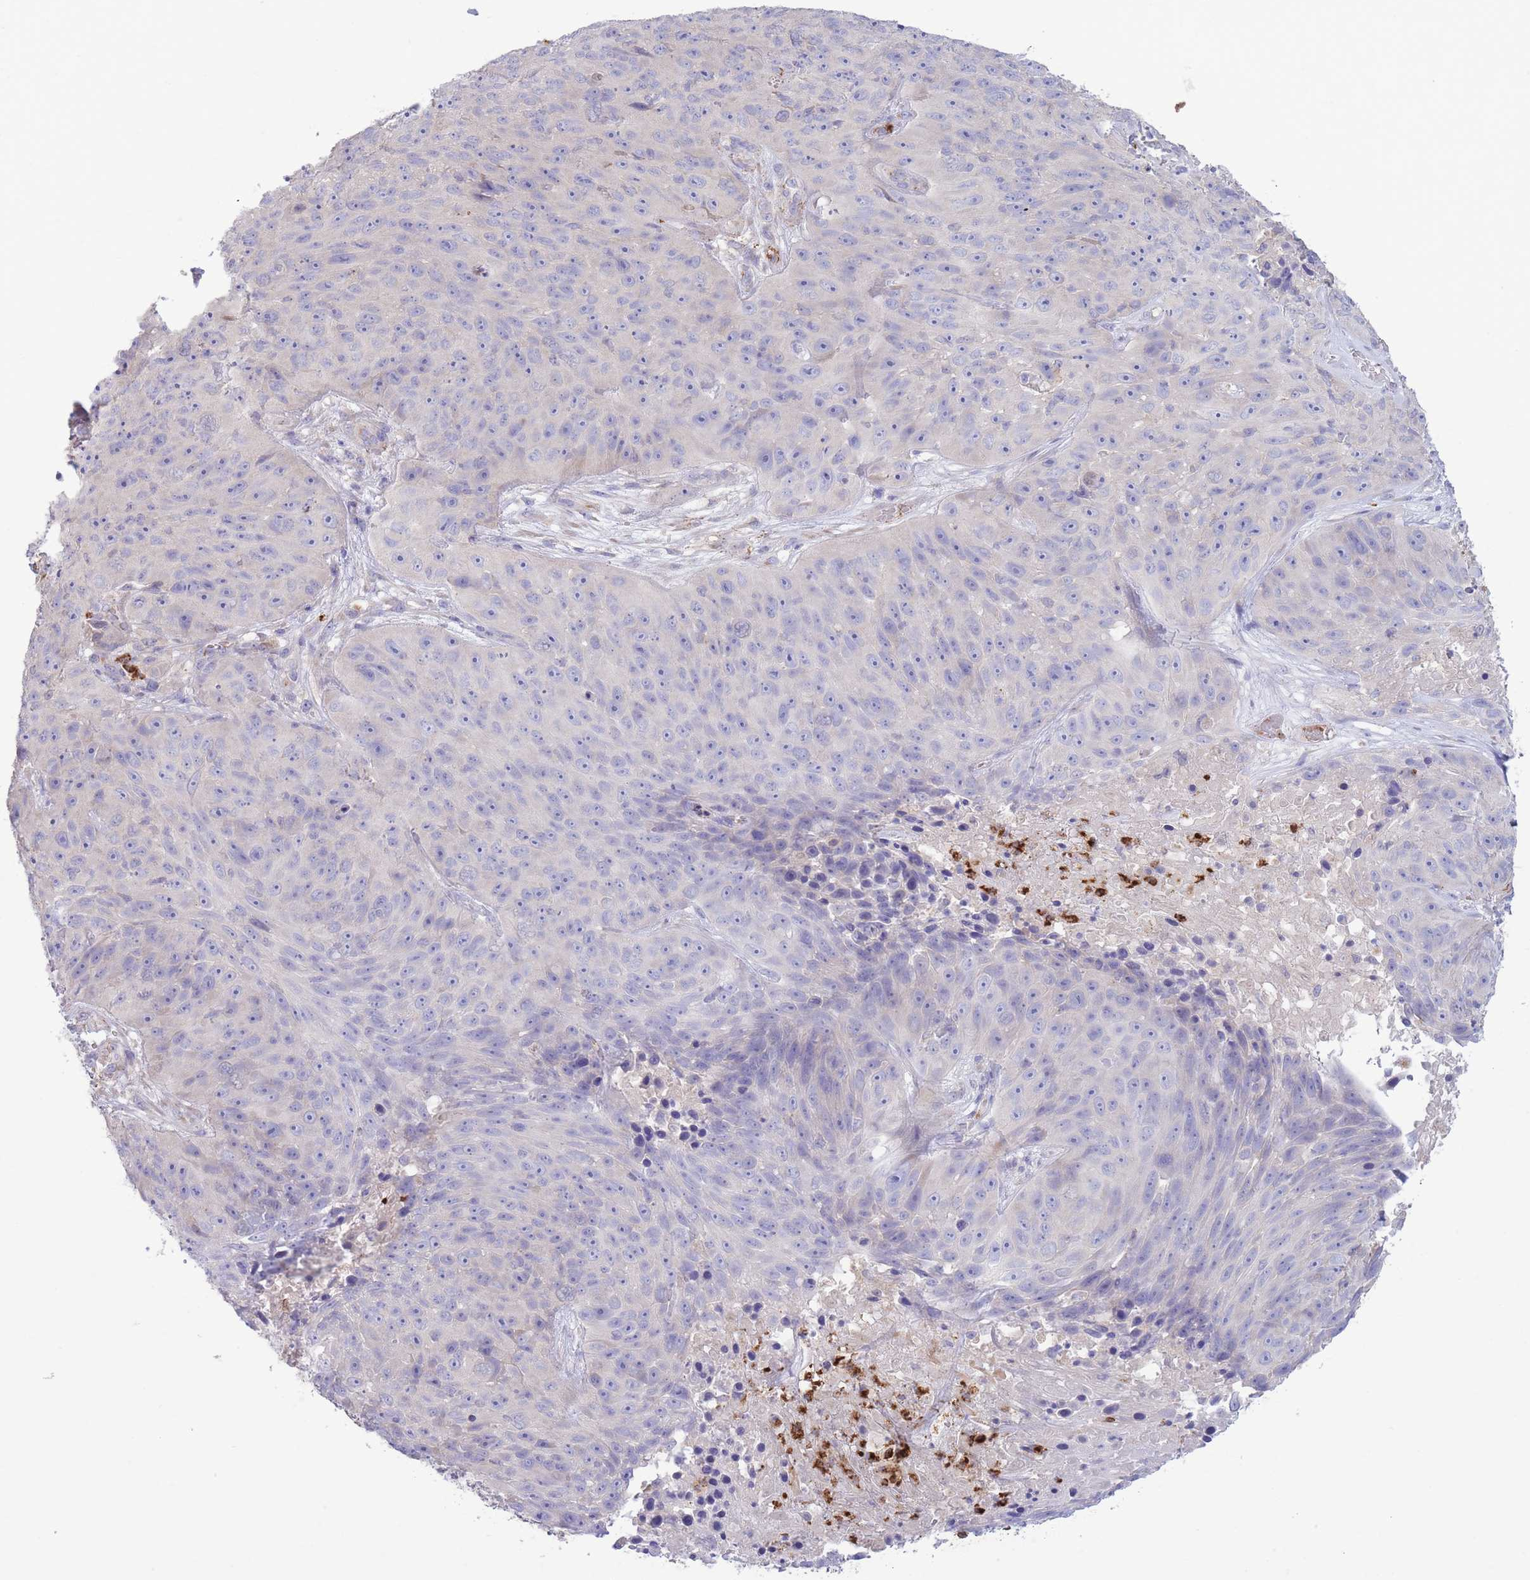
{"staining": {"intensity": "negative", "quantity": "none", "location": "none"}, "tissue": "skin cancer", "cell_type": "Tumor cells", "image_type": "cancer", "snomed": [{"axis": "morphology", "description": "Squamous cell carcinoma, NOS"}, {"axis": "topography", "description": "Skin"}], "caption": "Tumor cells are negative for brown protein staining in skin cancer (squamous cell carcinoma). (DAB (3,3'-diaminobenzidine) immunohistochemistry (IHC), high magnification).", "gene": "CENPM", "patient": {"sex": "female", "age": 87}}